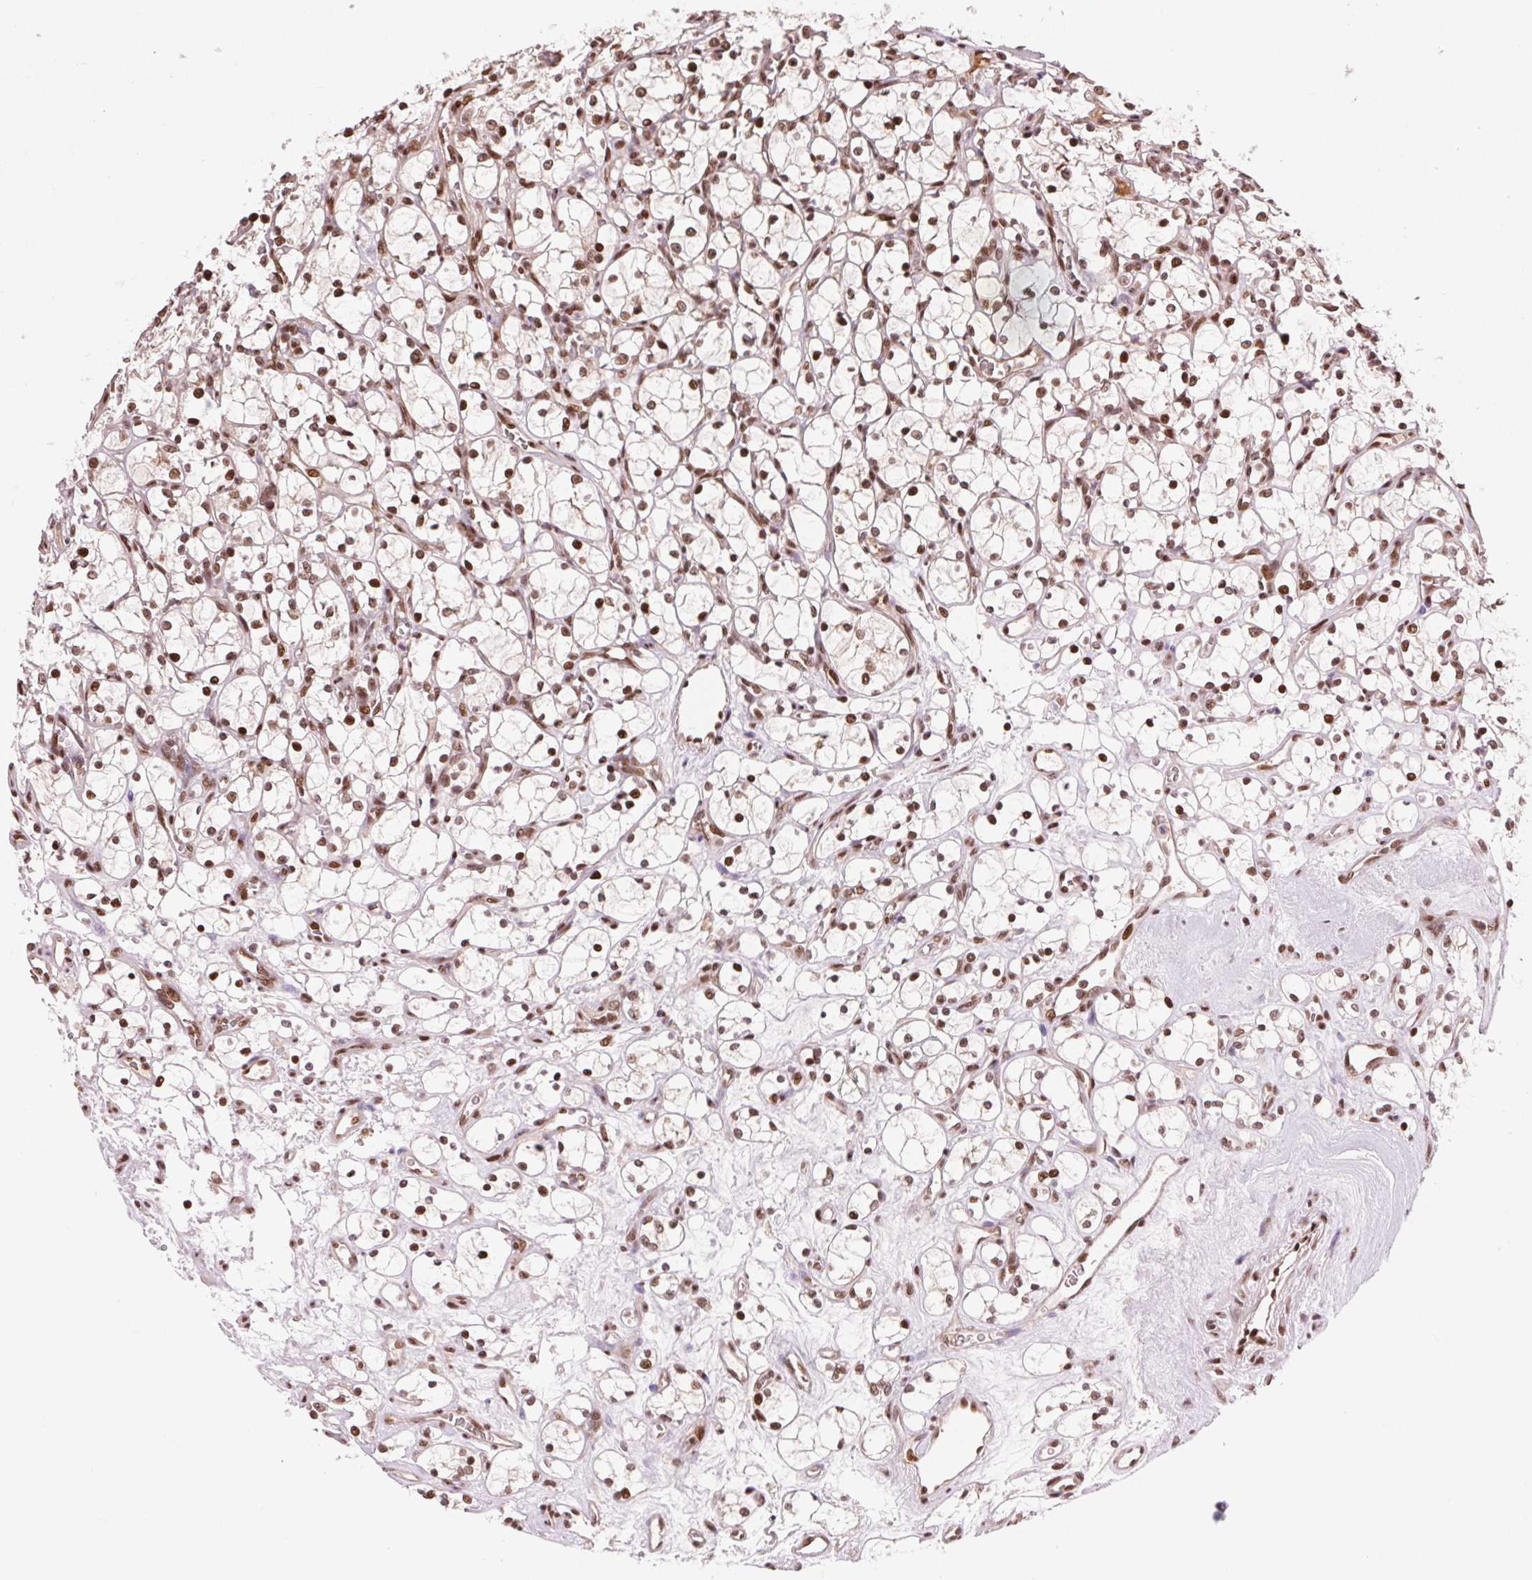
{"staining": {"intensity": "moderate", "quantity": ">75%", "location": "nuclear"}, "tissue": "renal cancer", "cell_type": "Tumor cells", "image_type": "cancer", "snomed": [{"axis": "morphology", "description": "Adenocarcinoma, NOS"}, {"axis": "topography", "description": "Kidney"}], "caption": "Protein expression by immunohistochemistry (IHC) reveals moderate nuclear expression in approximately >75% of tumor cells in renal cancer.", "gene": "RAD23A", "patient": {"sex": "female", "age": 69}}